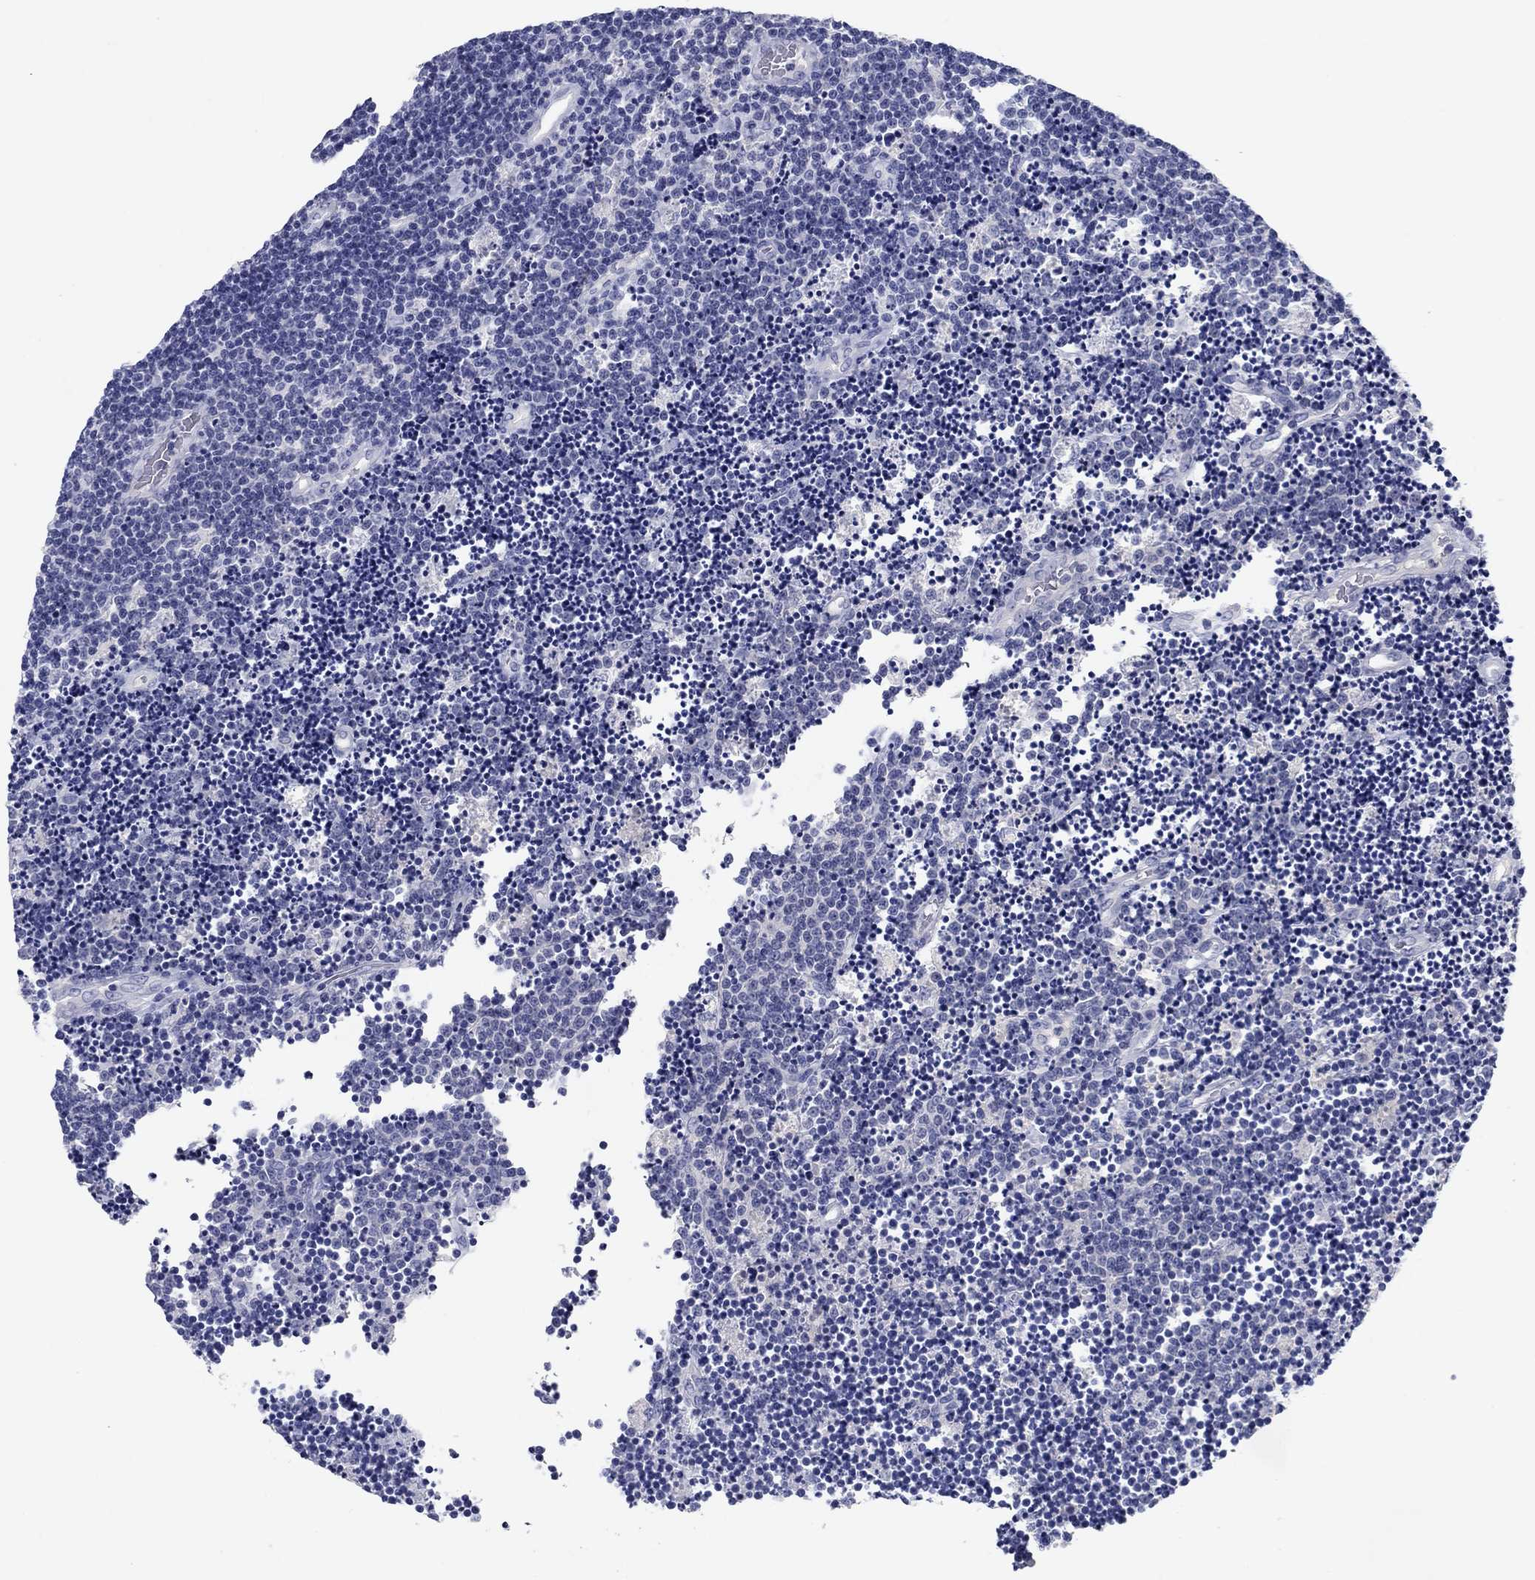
{"staining": {"intensity": "negative", "quantity": "none", "location": "none"}, "tissue": "lymphoma", "cell_type": "Tumor cells", "image_type": "cancer", "snomed": [{"axis": "morphology", "description": "Malignant lymphoma, non-Hodgkin's type, Low grade"}, {"axis": "topography", "description": "Brain"}], "caption": "This image is of lymphoma stained with IHC to label a protein in brown with the nuclei are counter-stained blue. There is no expression in tumor cells. (DAB immunohistochemistry (IHC) with hematoxylin counter stain).", "gene": "ATP4A", "patient": {"sex": "female", "age": 66}}